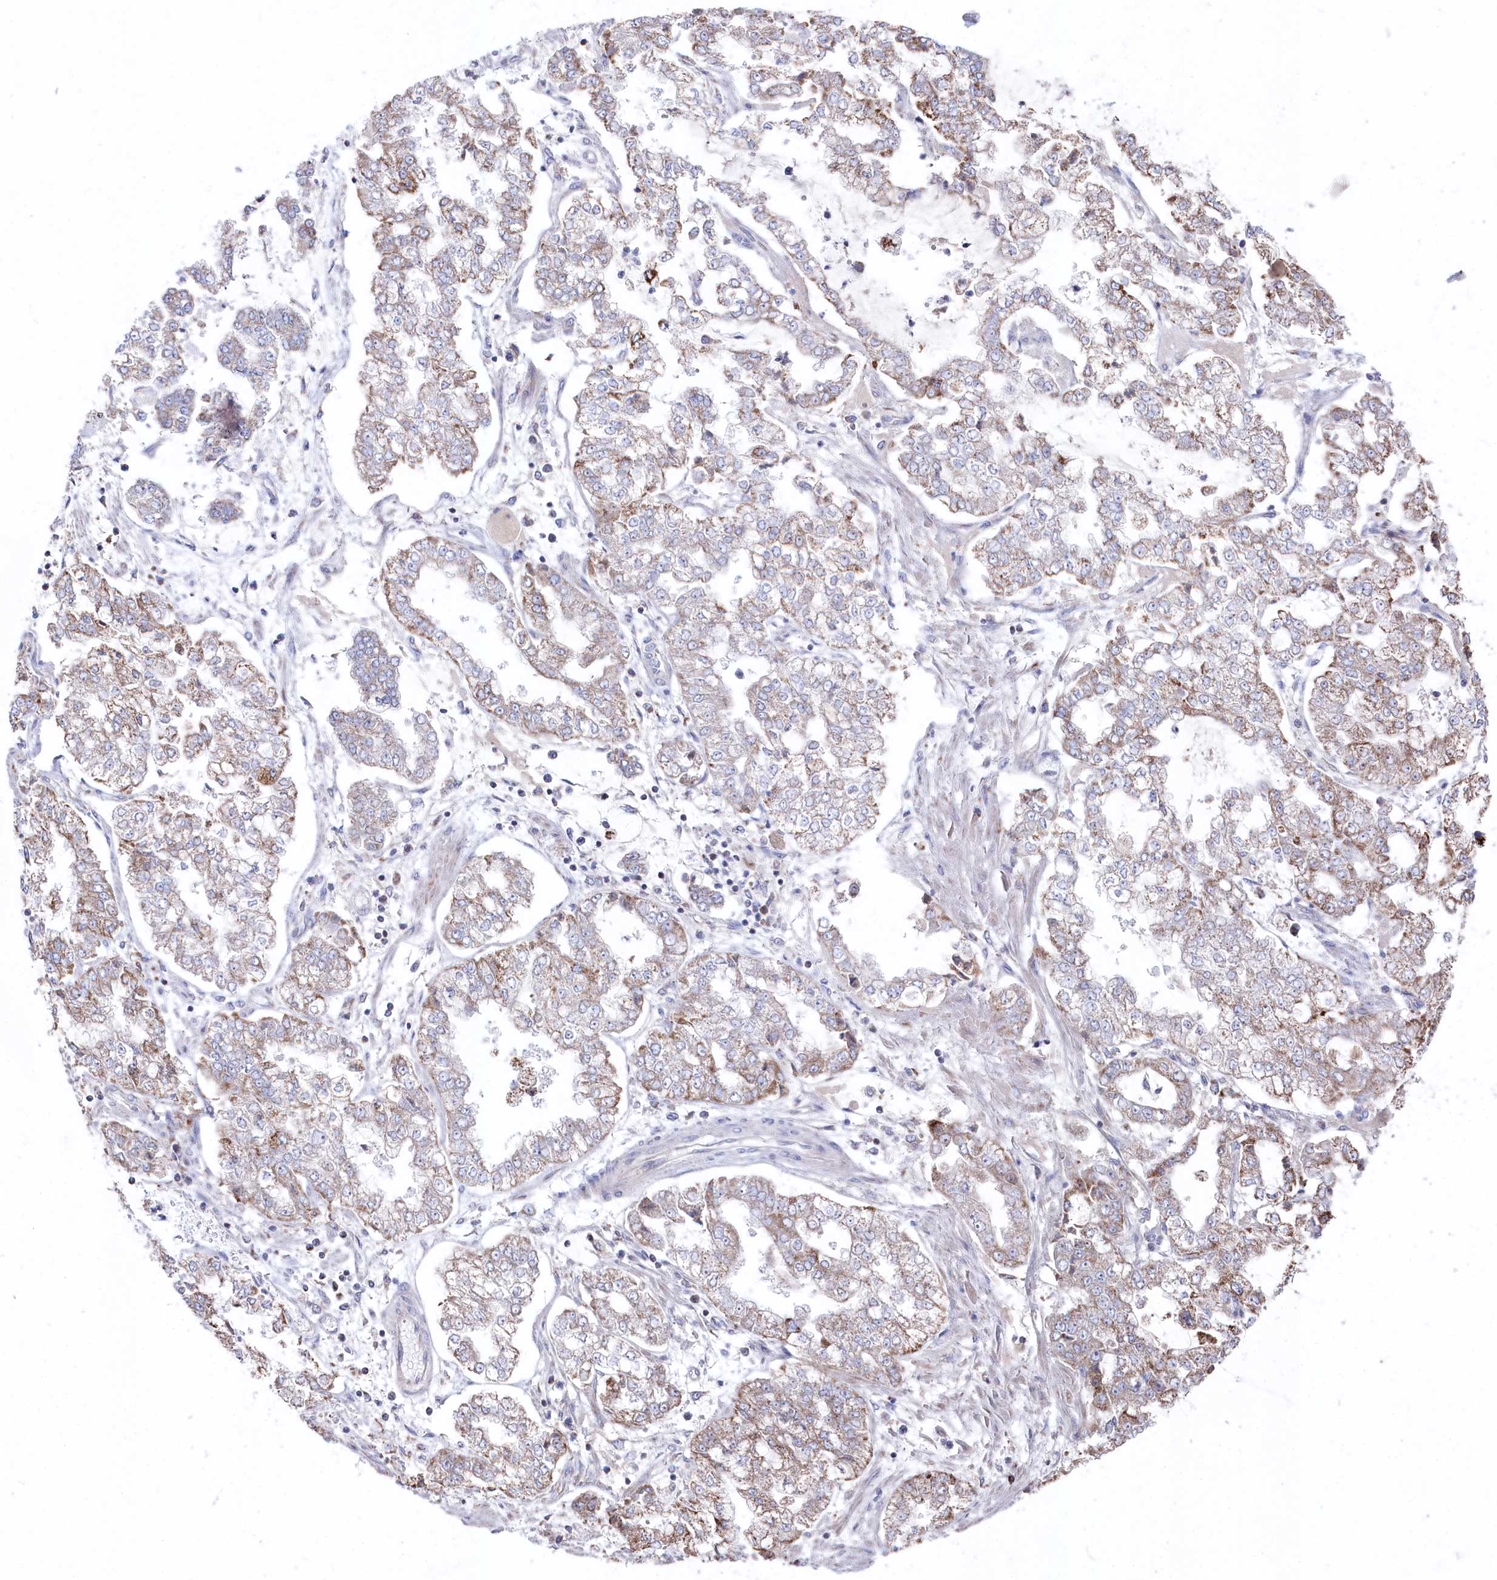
{"staining": {"intensity": "weak", "quantity": "25%-75%", "location": "cytoplasmic/membranous"}, "tissue": "stomach cancer", "cell_type": "Tumor cells", "image_type": "cancer", "snomed": [{"axis": "morphology", "description": "Adenocarcinoma, NOS"}, {"axis": "topography", "description": "Stomach"}], "caption": "Tumor cells exhibit low levels of weak cytoplasmic/membranous expression in approximately 25%-75% of cells in human stomach cancer (adenocarcinoma).", "gene": "GLS2", "patient": {"sex": "male", "age": 76}}